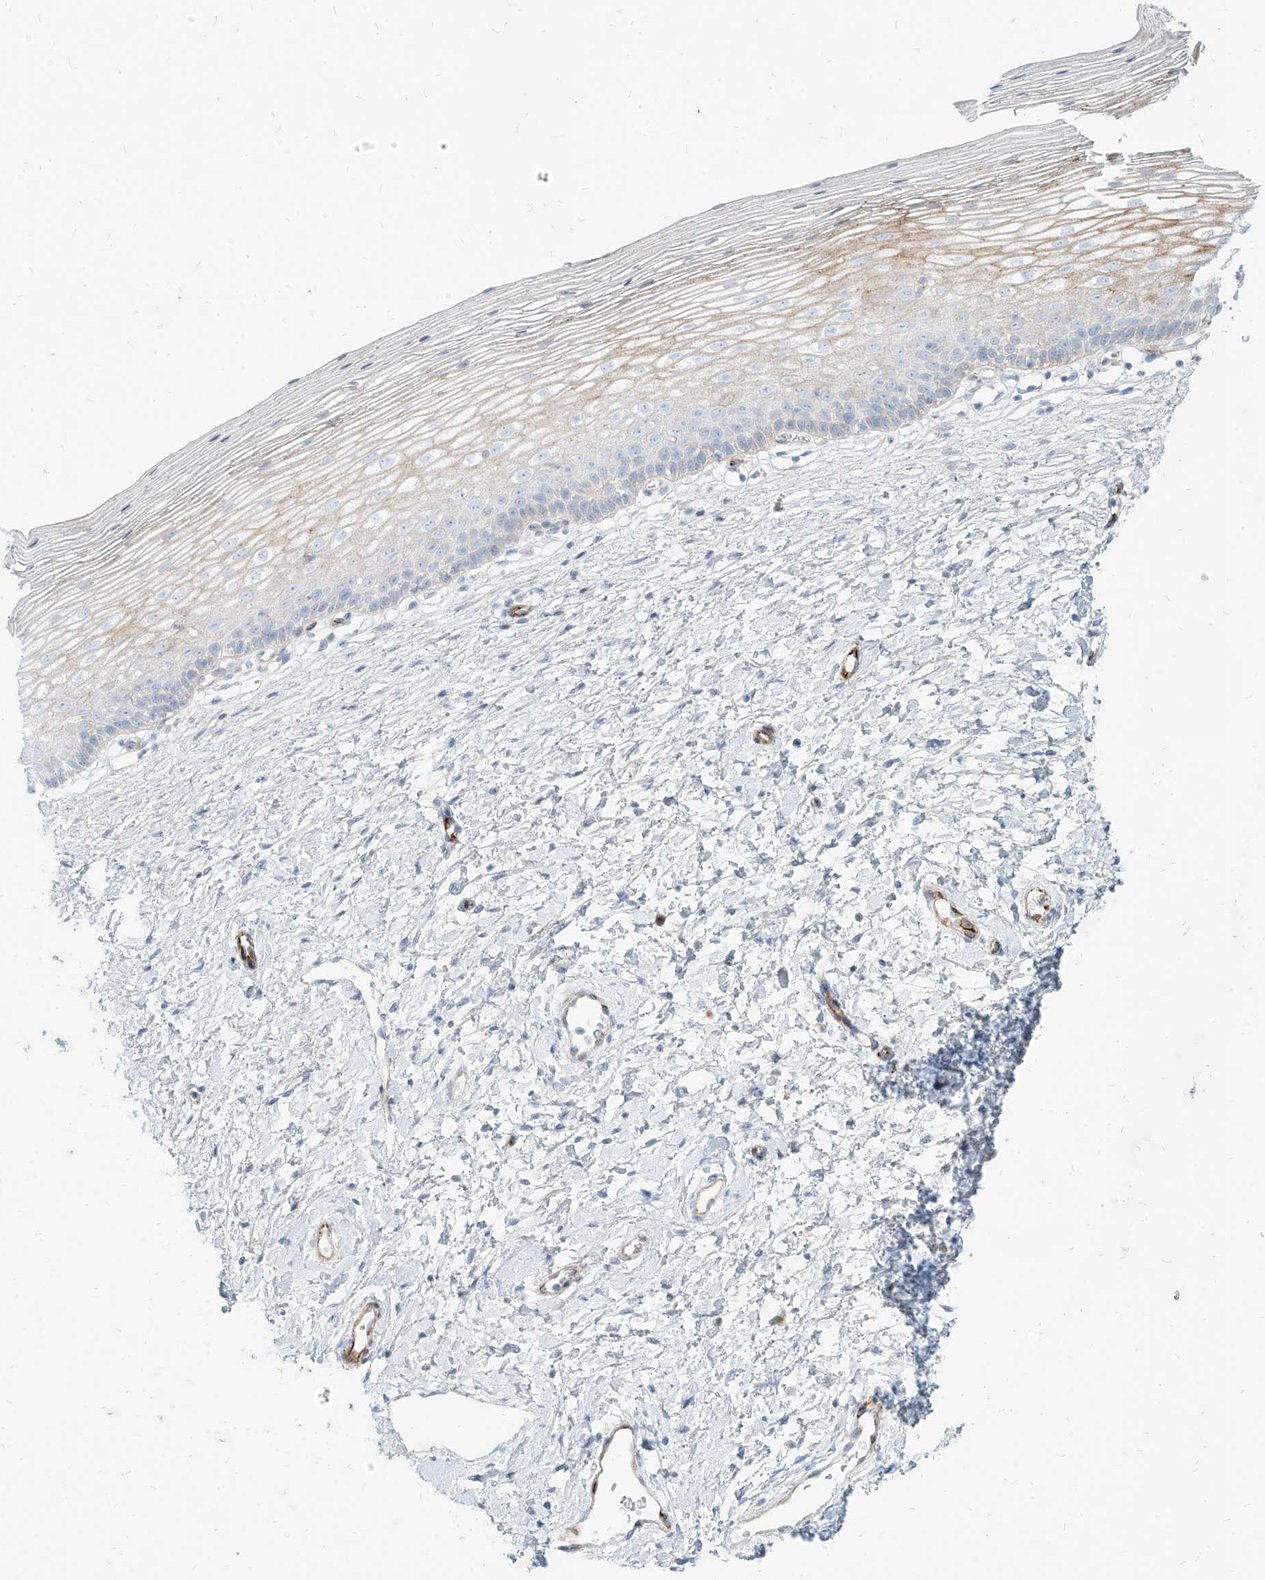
{"staining": {"intensity": "moderate", "quantity": "<25%", "location": "cytoplasmic/membranous"}, "tissue": "cervix", "cell_type": "Glandular cells", "image_type": "normal", "snomed": [{"axis": "morphology", "description": "Normal tissue, NOS"}, {"axis": "topography", "description": "Cervix"}], "caption": "Moderate cytoplasmic/membranous positivity for a protein is appreciated in approximately <25% of glandular cells of normal cervix using immunohistochemistry.", "gene": "MTX2", "patient": {"sex": "female", "age": 72}}